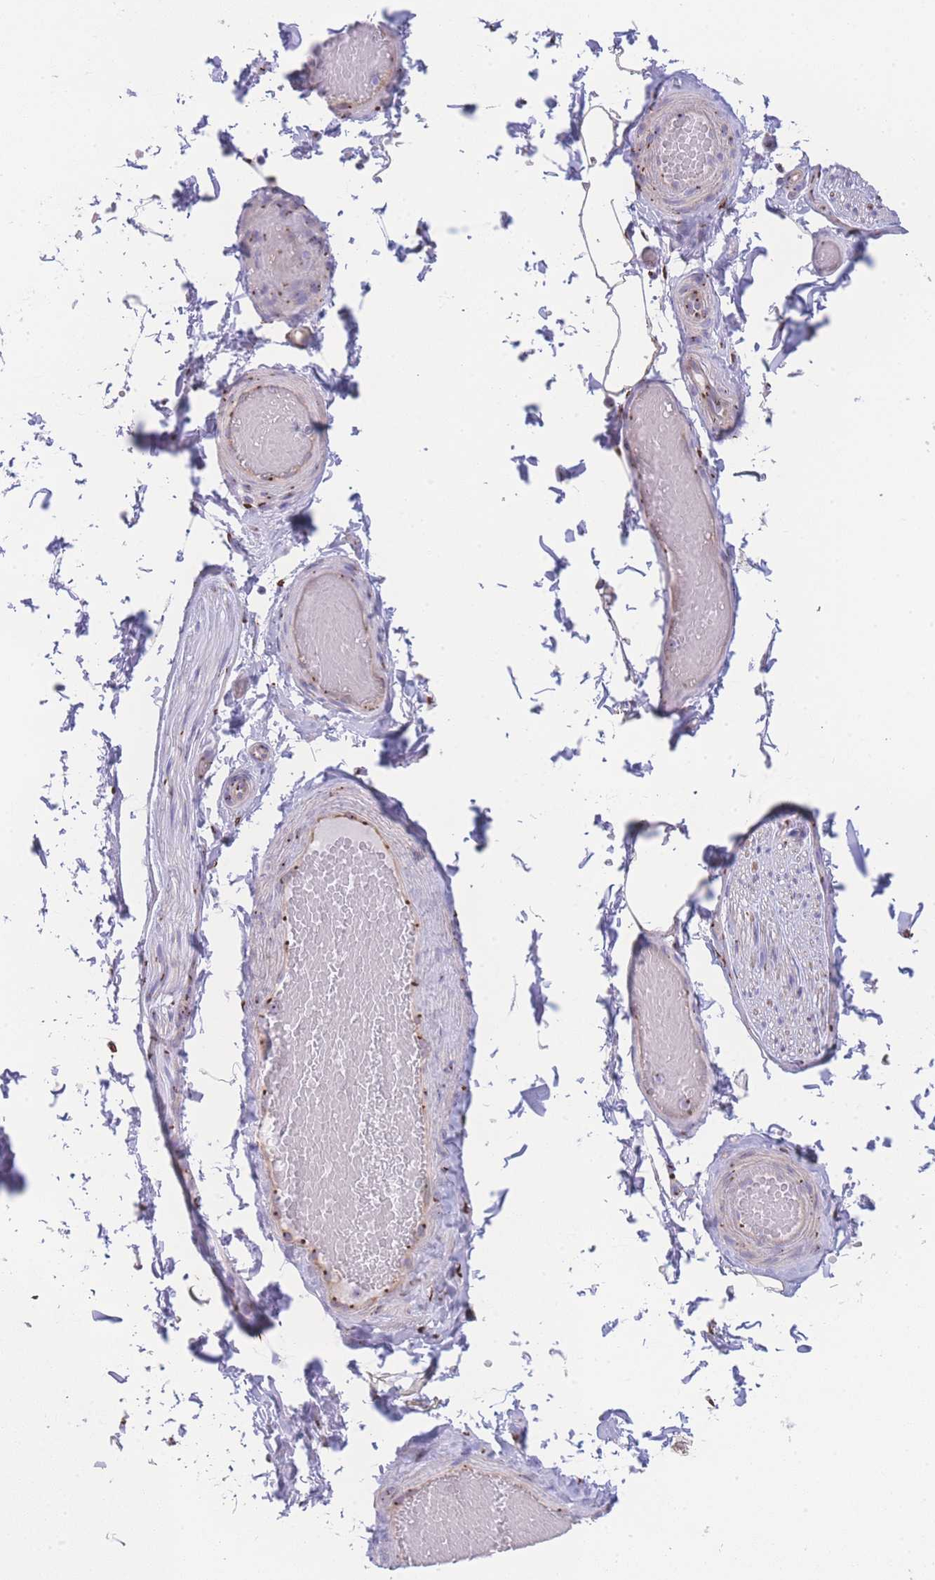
{"staining": {"intensity": "negative", "quantity": "none", "location": "none"}, "tissue": "adipose tissue", "cell_type": "Adipocytes", "image_type": "normal", "snomed": [{"axis": "morphology", "description": "Normal tissue, NOS"}, {"axis": "topography", "description": "Soft tissue"}, {"axis": "topography", "description": "Vascular tissue"}, {"axis": "topography", "description": "Peripheral nerve tissue"}], "caption": "Immunohistochemical staining of benign human adipose tissue shows no significant expression in adipocytes. Brightfield microscopy of immunohistochemistry (IHC) stained with DAB (3,3'-diaminobenzidine) (brown) and hematoxylin (blue), captured at high magnification.", "gene": "GOLM2", "patient": {"sex": "male", "age": 32}}